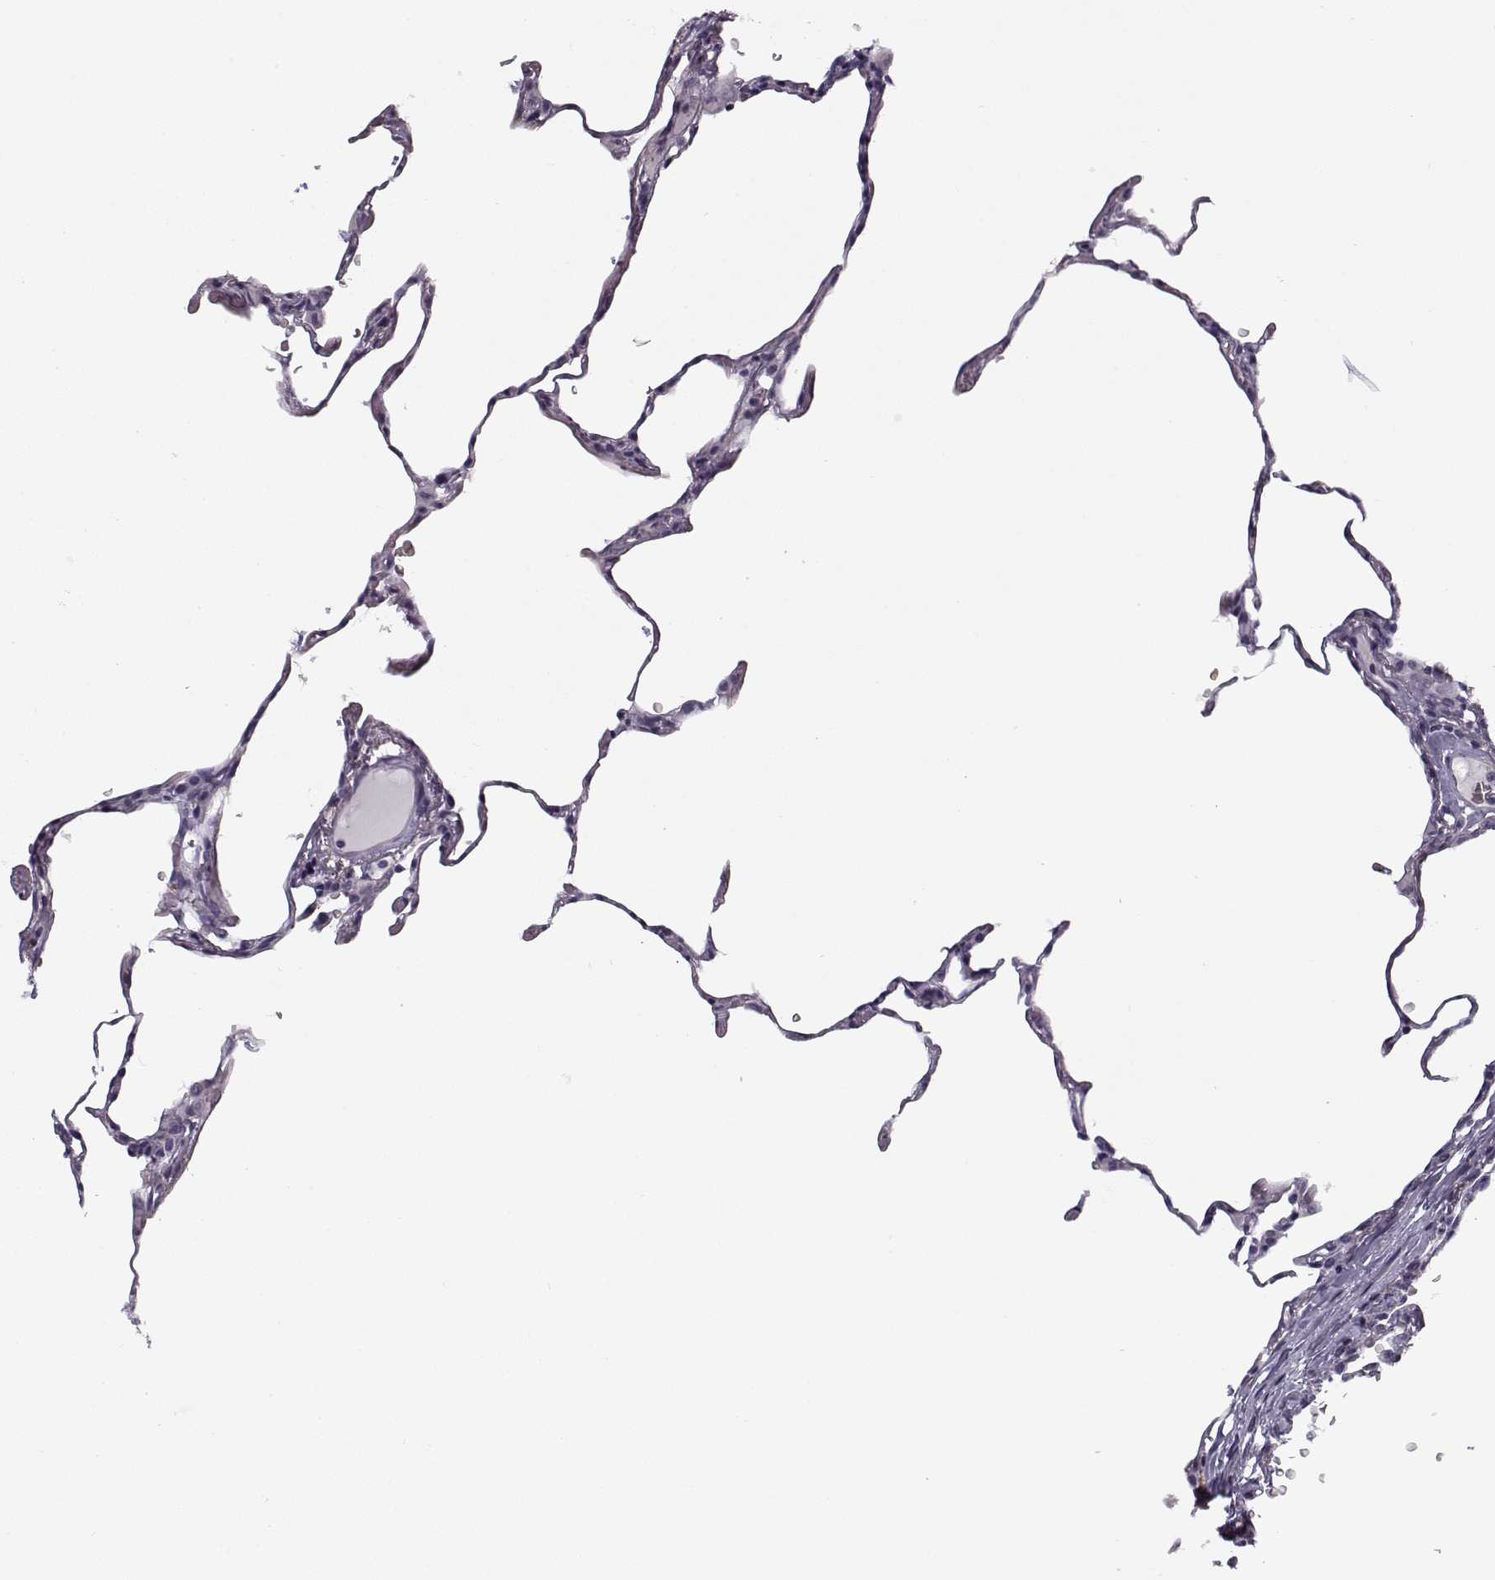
{"staining": {"intensity": "negative", "quantity": "none", "location": "none"}, "tissue": "lung", "cell_type": "Alveolar cells", "image_type": "normal", "snomed": [{"axis": "morphology", "description": "Normal tissue, NOS"}, {"axis": "topography", "description": "Lung"}], "caption": "A high-resolution image shows immunohistochemistry staining of normal lung, which displays no significant positivity in alveolar cells. (Immunohistochemistry, brightfield microscopy, high magnification).", "gene": "SNCA", "patient": {"sex": "female", "age": 57}}